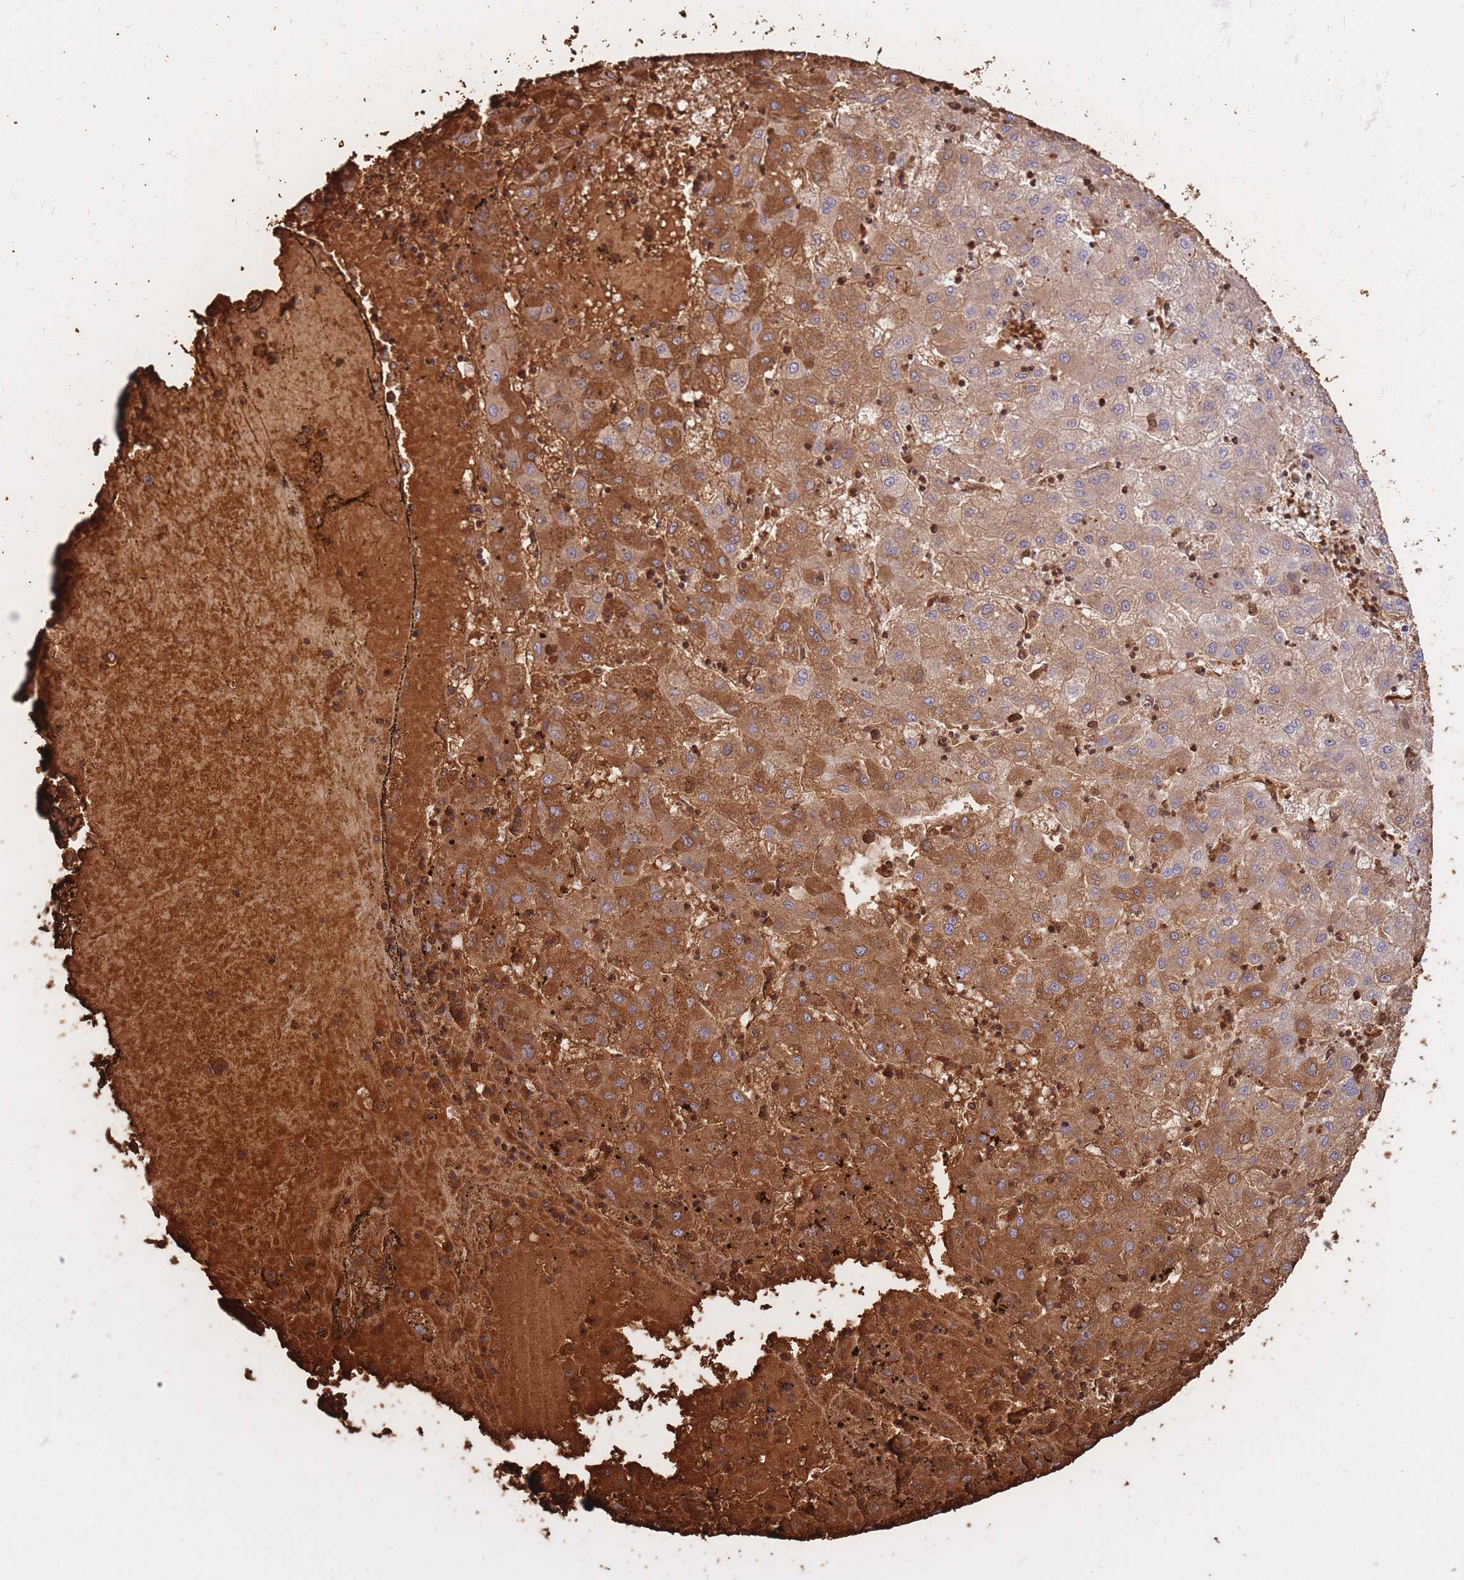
{"staining": {"intensity": "moderate", "quantity": ">75%", "location": "cytoplasmic/membranous"}, "tissue": "liver cancer", "cell_type": "Tumor cells", "image_type": "cancer", "snomed": [{"axis": "morphology", "description": "Carcinoma, Hepatocellular, NOS"}, {"axis": "topography", "description": "Liver"}], "caption": "Immunohistochemistry (IHC) (DAB) staining of hepatocellular carcinoma (liver) shows moderate cytoplasmic/membranous protein expression in approximately >75% of tumor cells.", "gene": "ATP10D", "patient": {"sex": "male", "age": 72}}